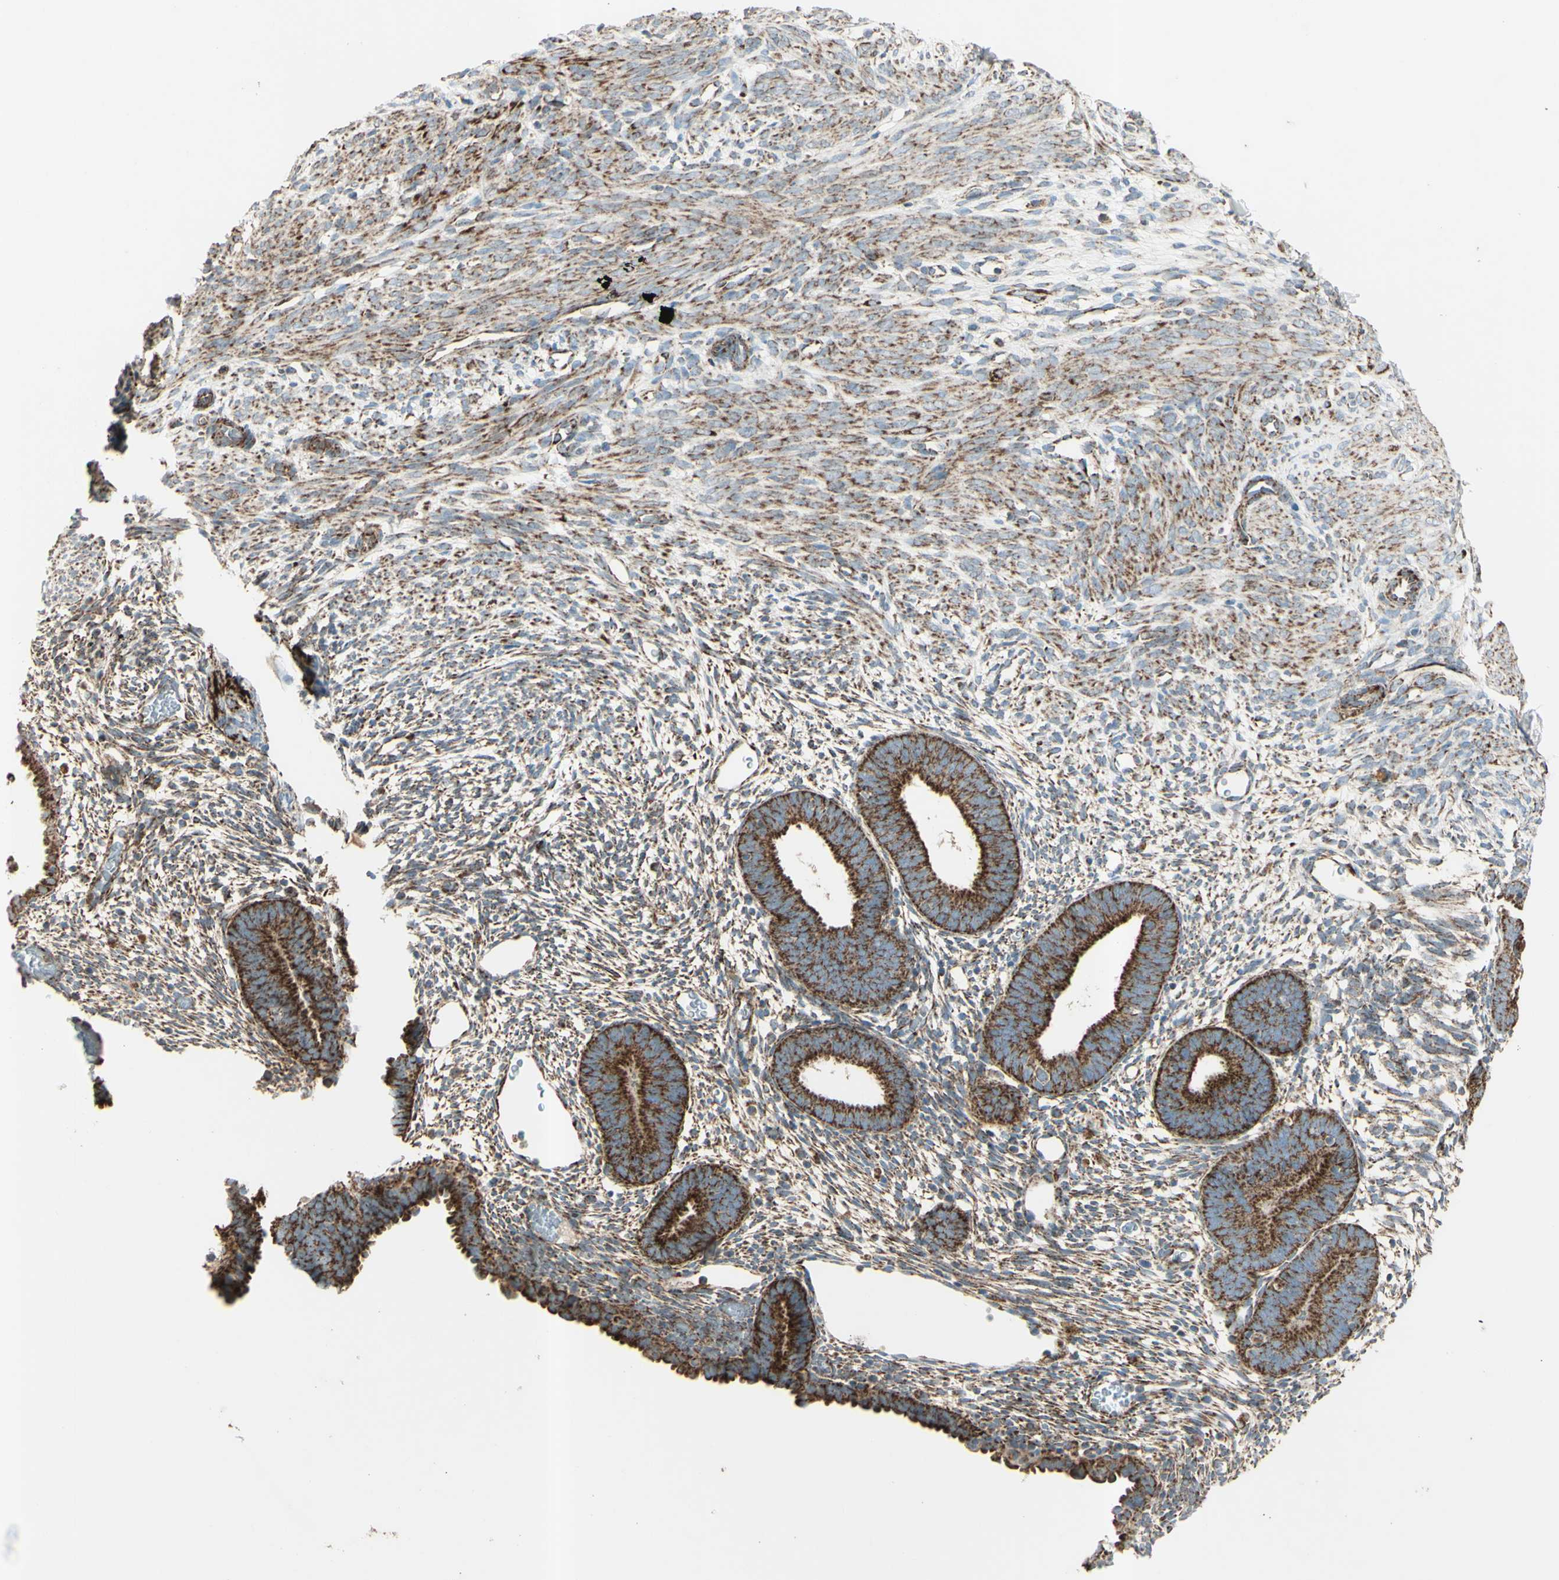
{"staining": {"intensity": "moderate", "quantity": "25%-75%", "location": "cytoplasmic/membranous"}, "tissue": "endometrium", "cell_type": "Cells in endometrial stroma", "image_type": "normal", "snomed": [{"axis": "morphology", "description": "Normal tissue, NOS"}, {"axis": "morphology", "description": "Atrophy, NOS"}, {"axis": "topography", "description": "Uterus"}, {"axis": "topography", "description": "Endometrium"}], "caption": "Immunohistochemical staining of benign endometrium shows moderate cytoplasmic/membranous protein staining in about 25%-75% of cells in endometrial stroma. (IHC, brightfield microscopy, high magnification).", "gene": "RHOT1", "patient": {"sex": "female", "age": 68}}